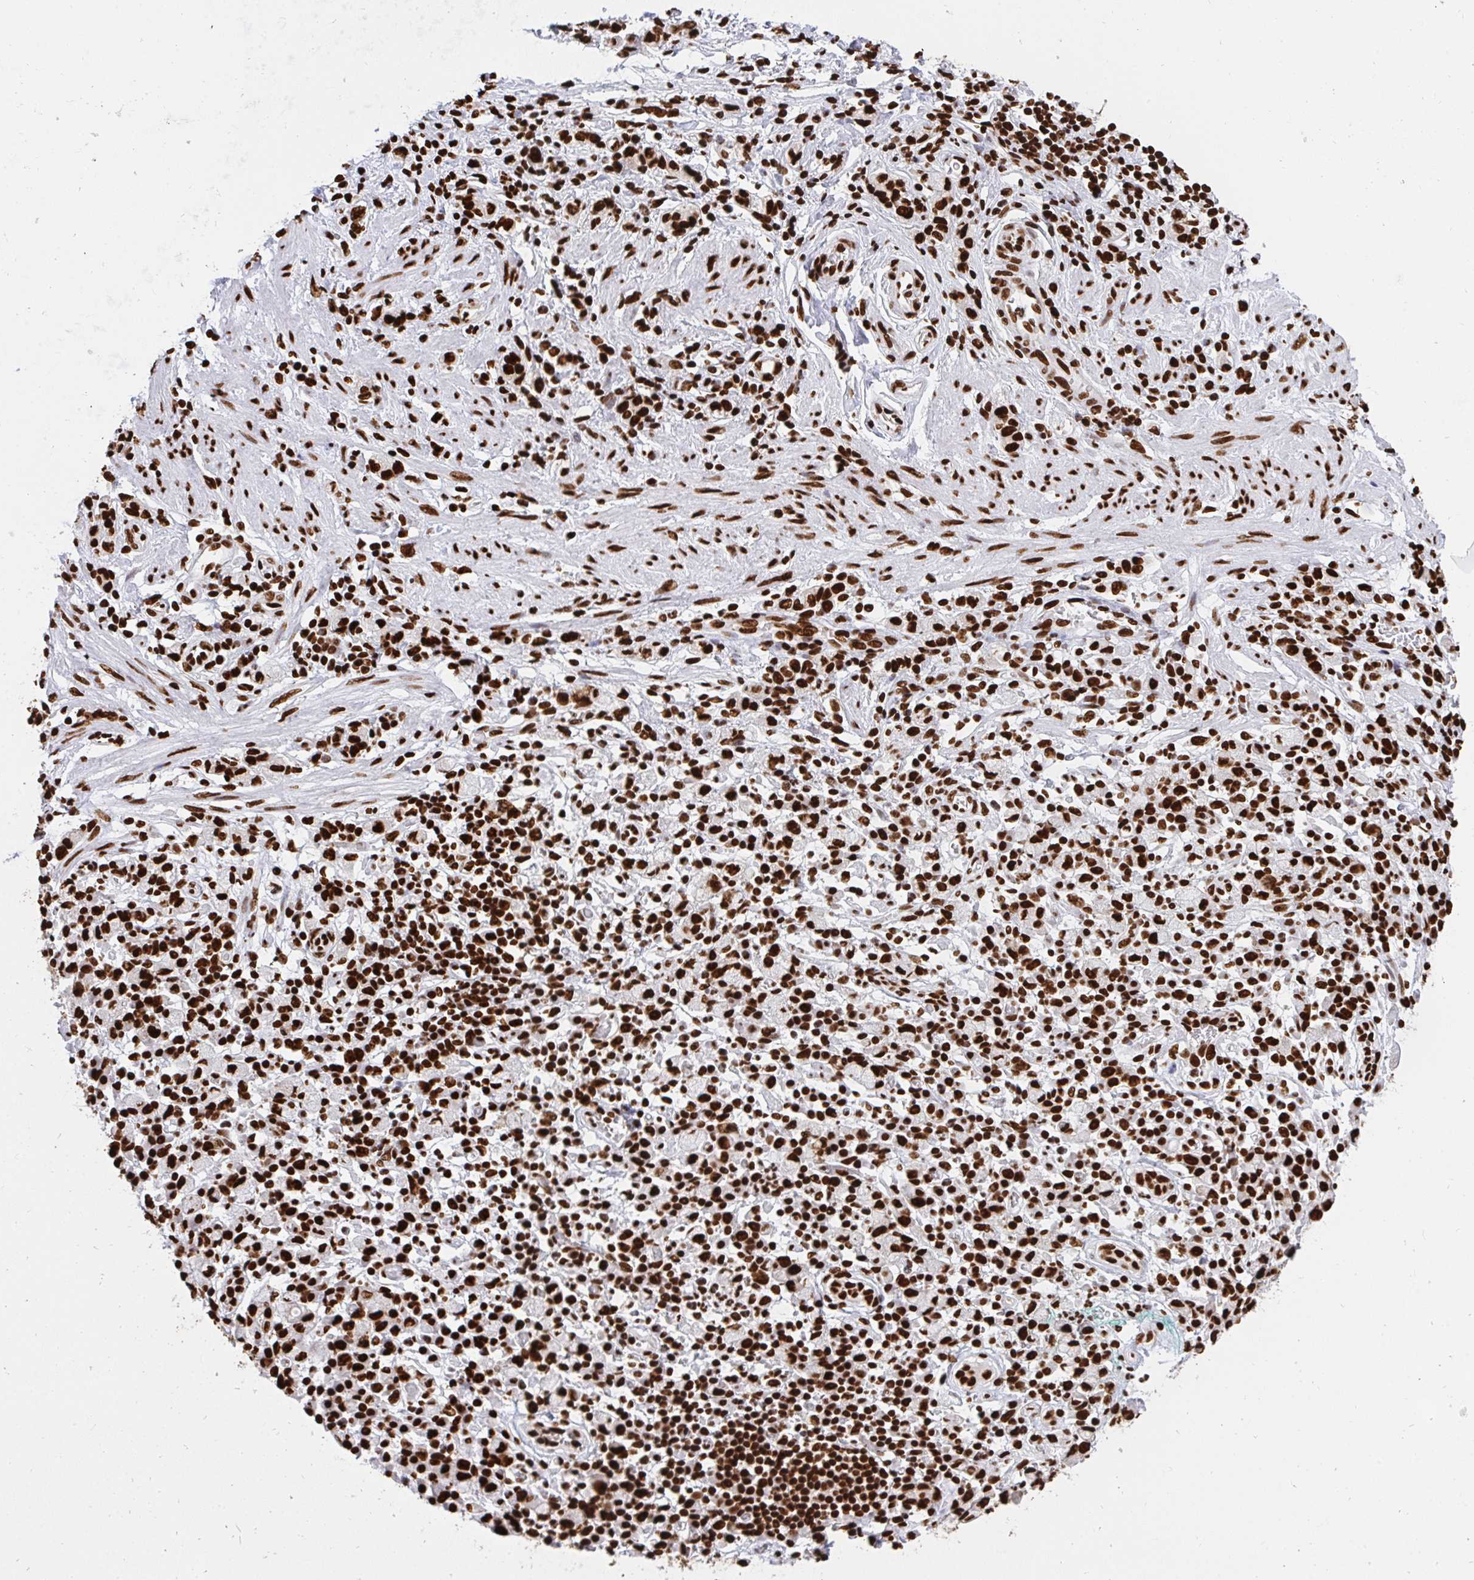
{"staining": {"intensity": "strong", "quantity": ">75%", "location": "nuclear"}, "tissue": "stomach cancer", "cell_type": "Tumor cells", "image_type": "cancer", "snomed": [{"axis": "morphology", "description": "Adenocarcinoma, NOS"}, {"axis": "topography", "description": "Stomach"}], "caption": "Human stomach cancer (adenocarcinoma) stained with a protein marker shows strong staining in tumor cells.", "gene": "HNRNPL", "patient": {"sex": "male", "age": 77}}